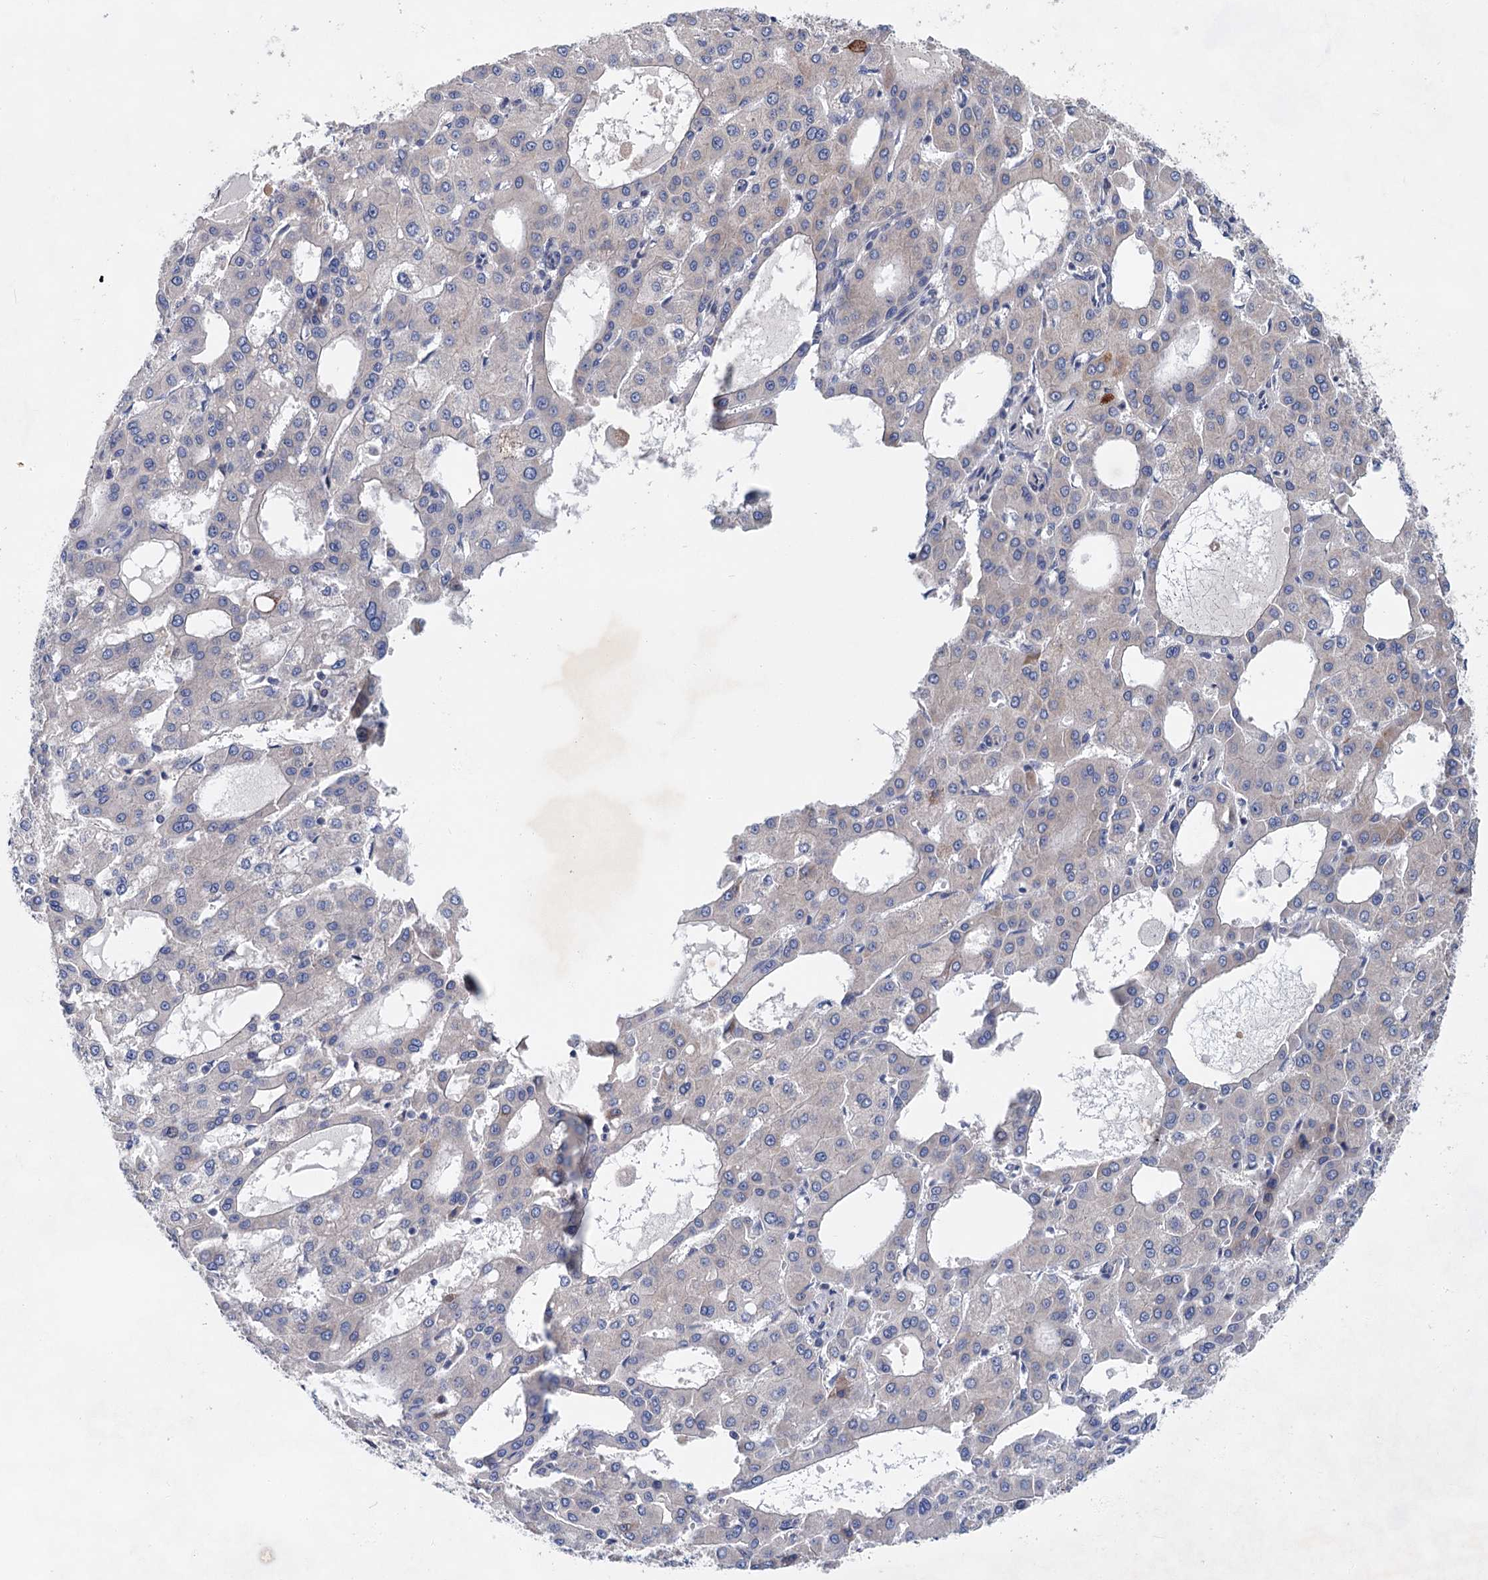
{"staining": {"intensity": "negative", "quantity": "none", "location": "none"}, "tissue": "liver cancer", "cell_type": "Tumor cells", "image_type": "cancer", "snomed": [{"axis": "morphology", "description": "Carcinoma, Hepatocellular, NOS"}, {"axis": "topography", "description": "Liver"}], "caption": "Liver hepatocellular carcinoma was stained to show a protein in brown. There is no significant staining in tumor cells.", "gene": "MORN3", "patient": {"sex": "male", "age": 47}}